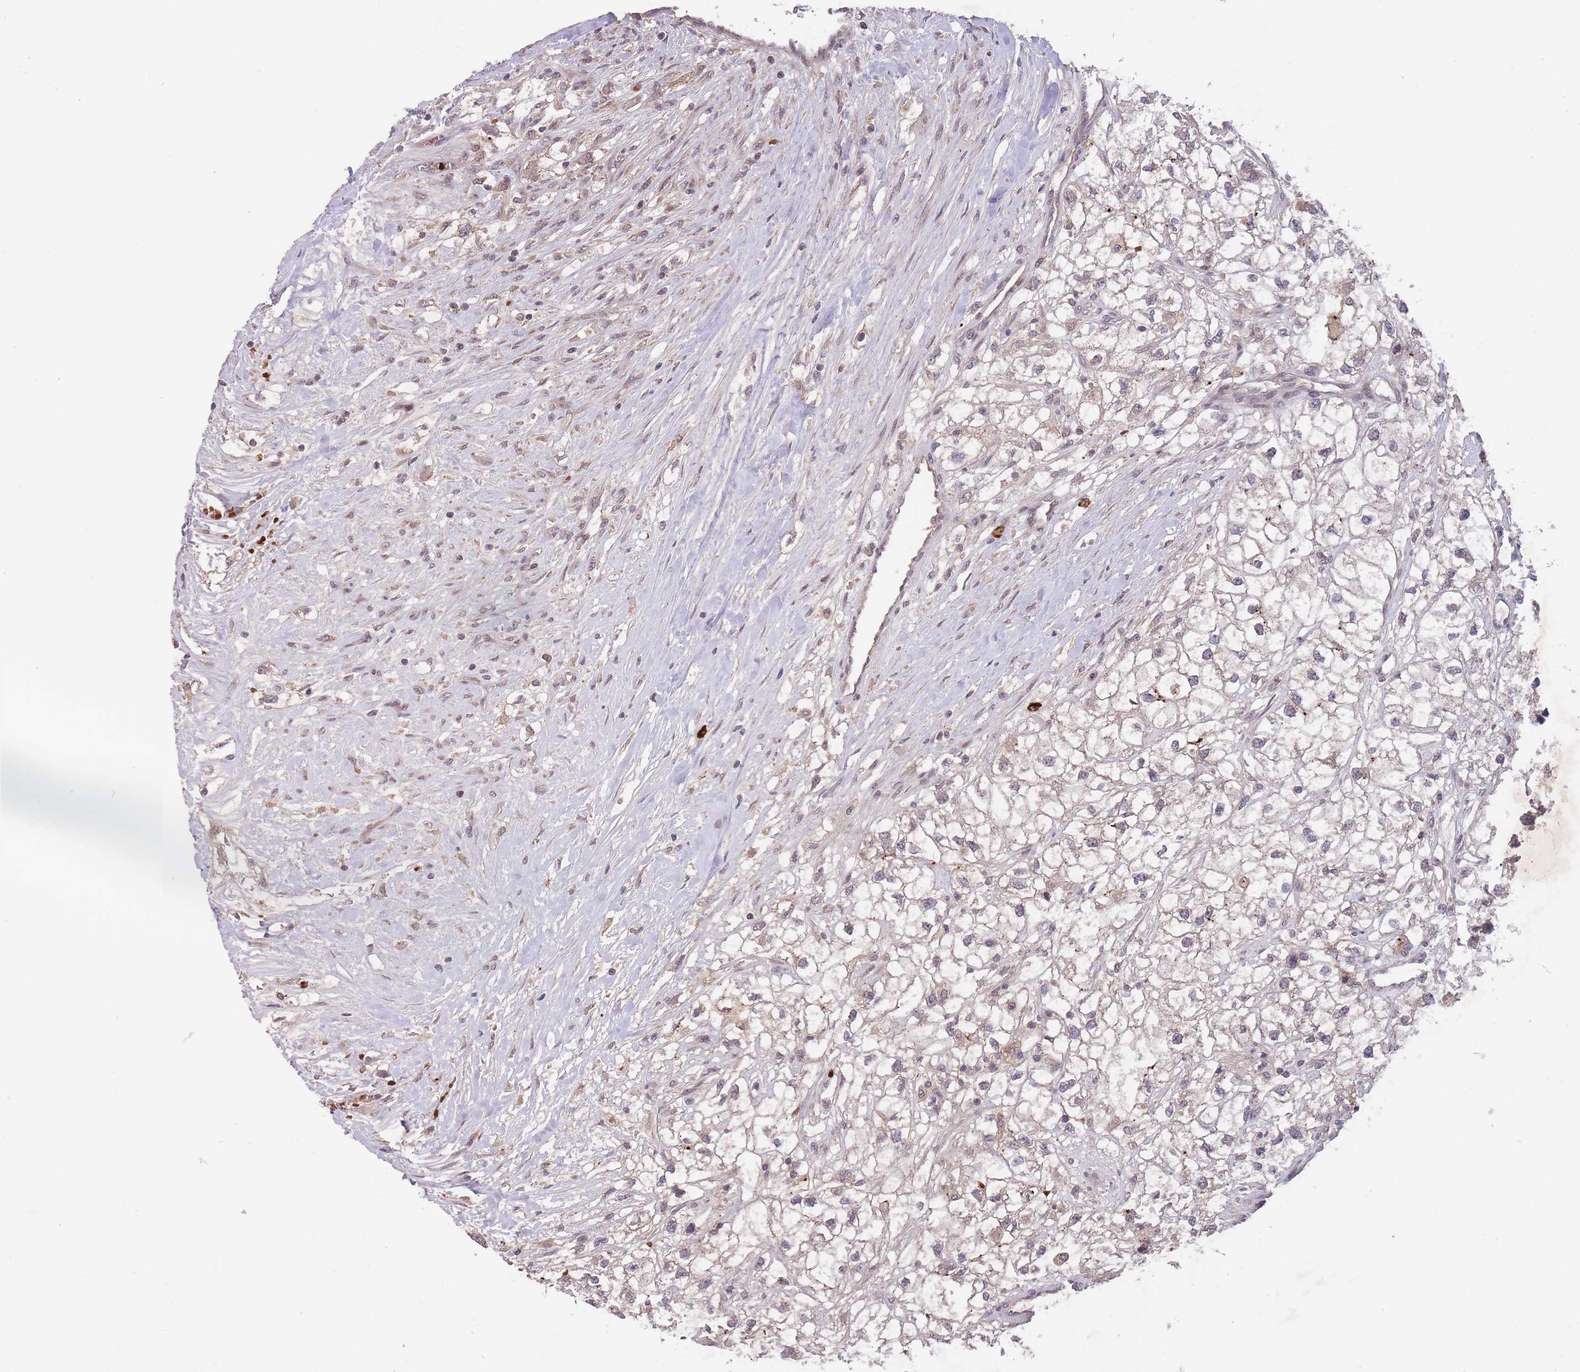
{"staining": {"intensity": "weak", "quantity": "25%-75%", "location": "cytoplasmic/membranous"}, "tissue": "renal cancer", "cell_type": "Tumor cells", "image_type": "cancer", "snomed": [{"axis": "morphology", "description": "Adenocarcinoma, NOS"}, {"axis": "topography", "description": "Kidney"}], "caption": "A brown stain shows weak cytoplasmic/membranous expression of a protein in human renal adenocarcinoma tumor cells.", "gene": "SECTM1", "patient": {"sex": "male", "age": 59}}